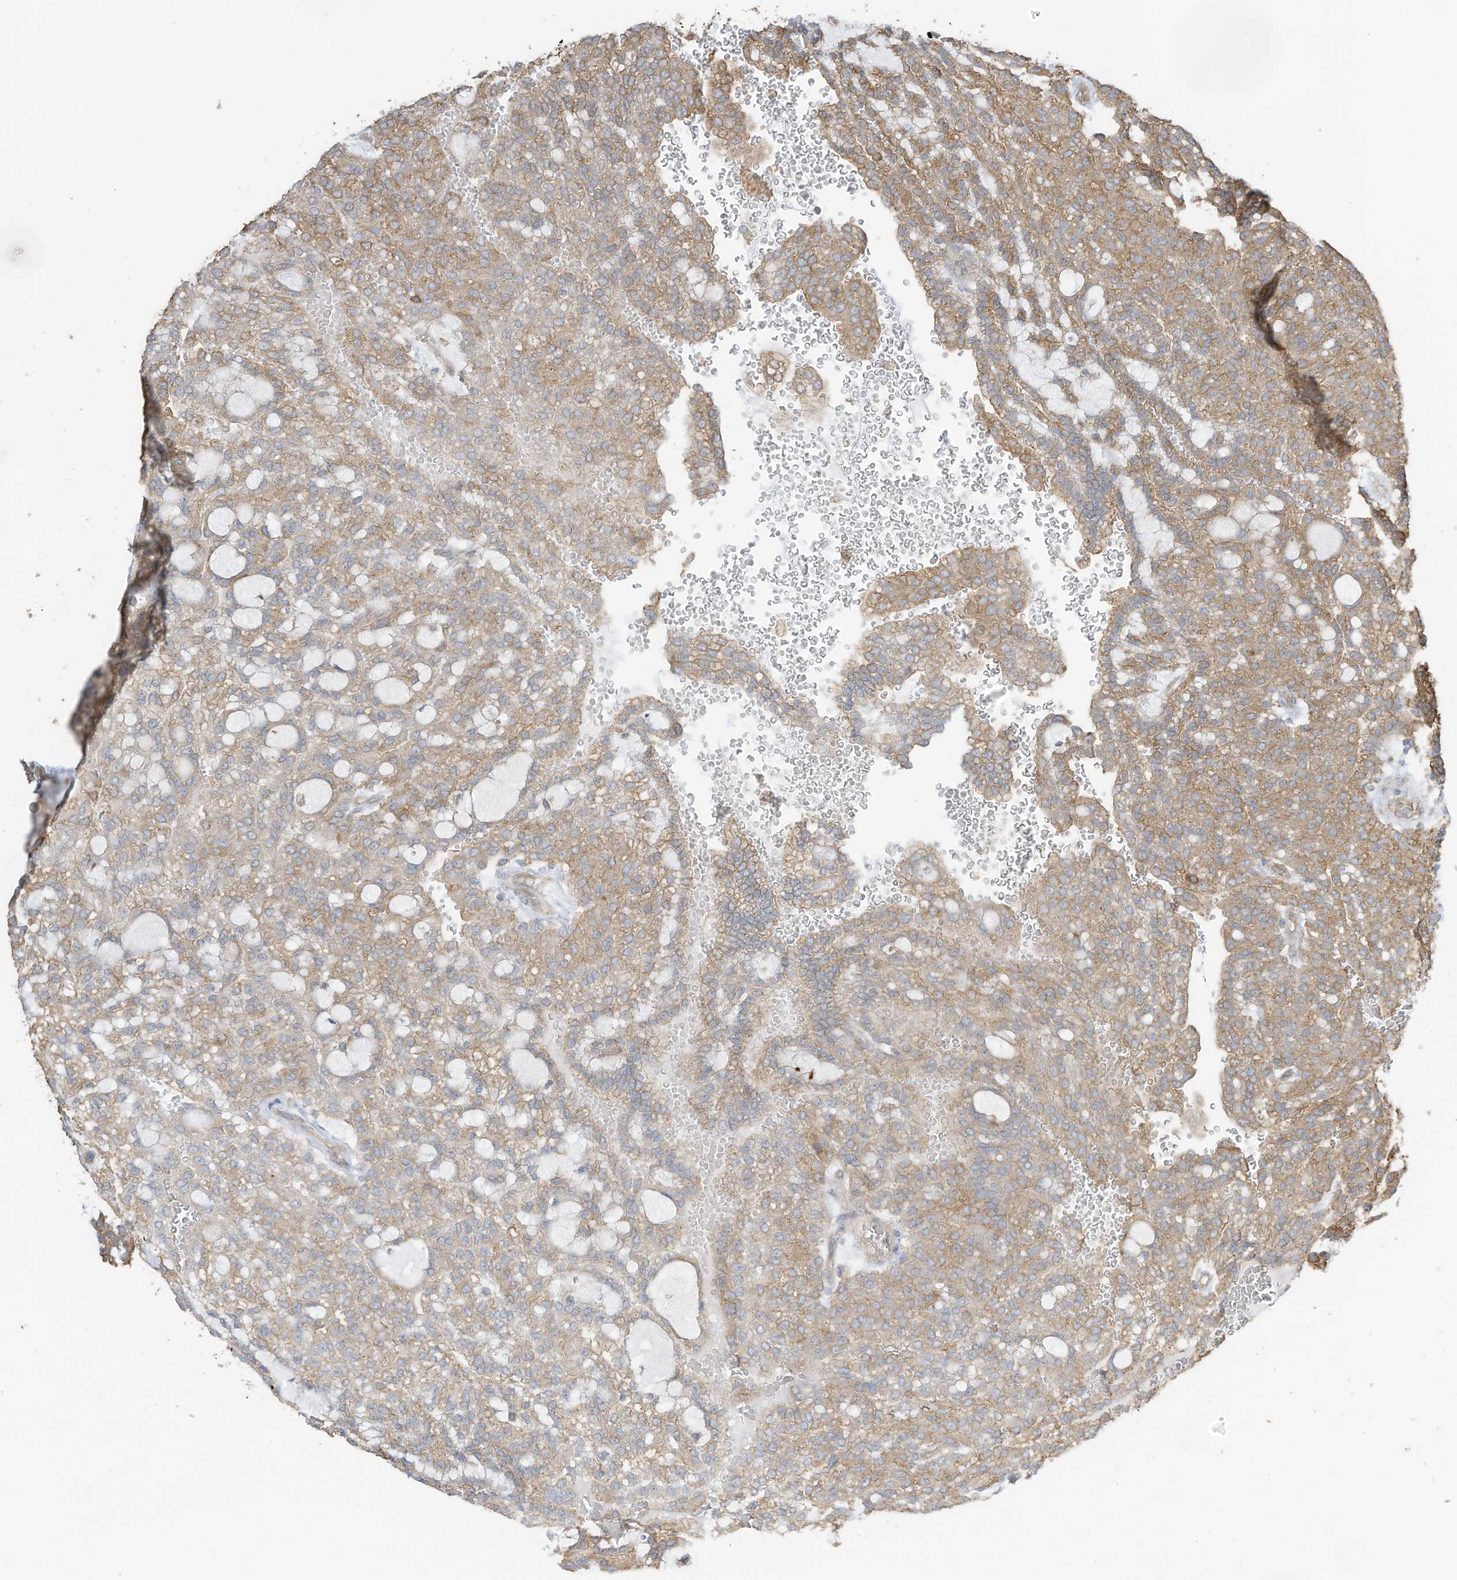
{"staining": {"intensity": "moderate", "quantity": "25%-75%", "location": "cytoplasmic/membranous"}, "tissue": "renal cancer", "cell_type": "Tumor cells", "image_type": "cancer", "snomed": [{"axis": "morphology", "description": "Adenocarcinoma, NOS"}, {"axis": "topography", "description": "Kidney"}], "caption": "A histopathology image showing moderate cytoplasmic/membranous positivity in about 25%-75% of tumor cells in renal cancer, as visualized by brown immunohistochemical staining.", "gene": "CGAS", "patient": {"sex": "male", "age": 63}}